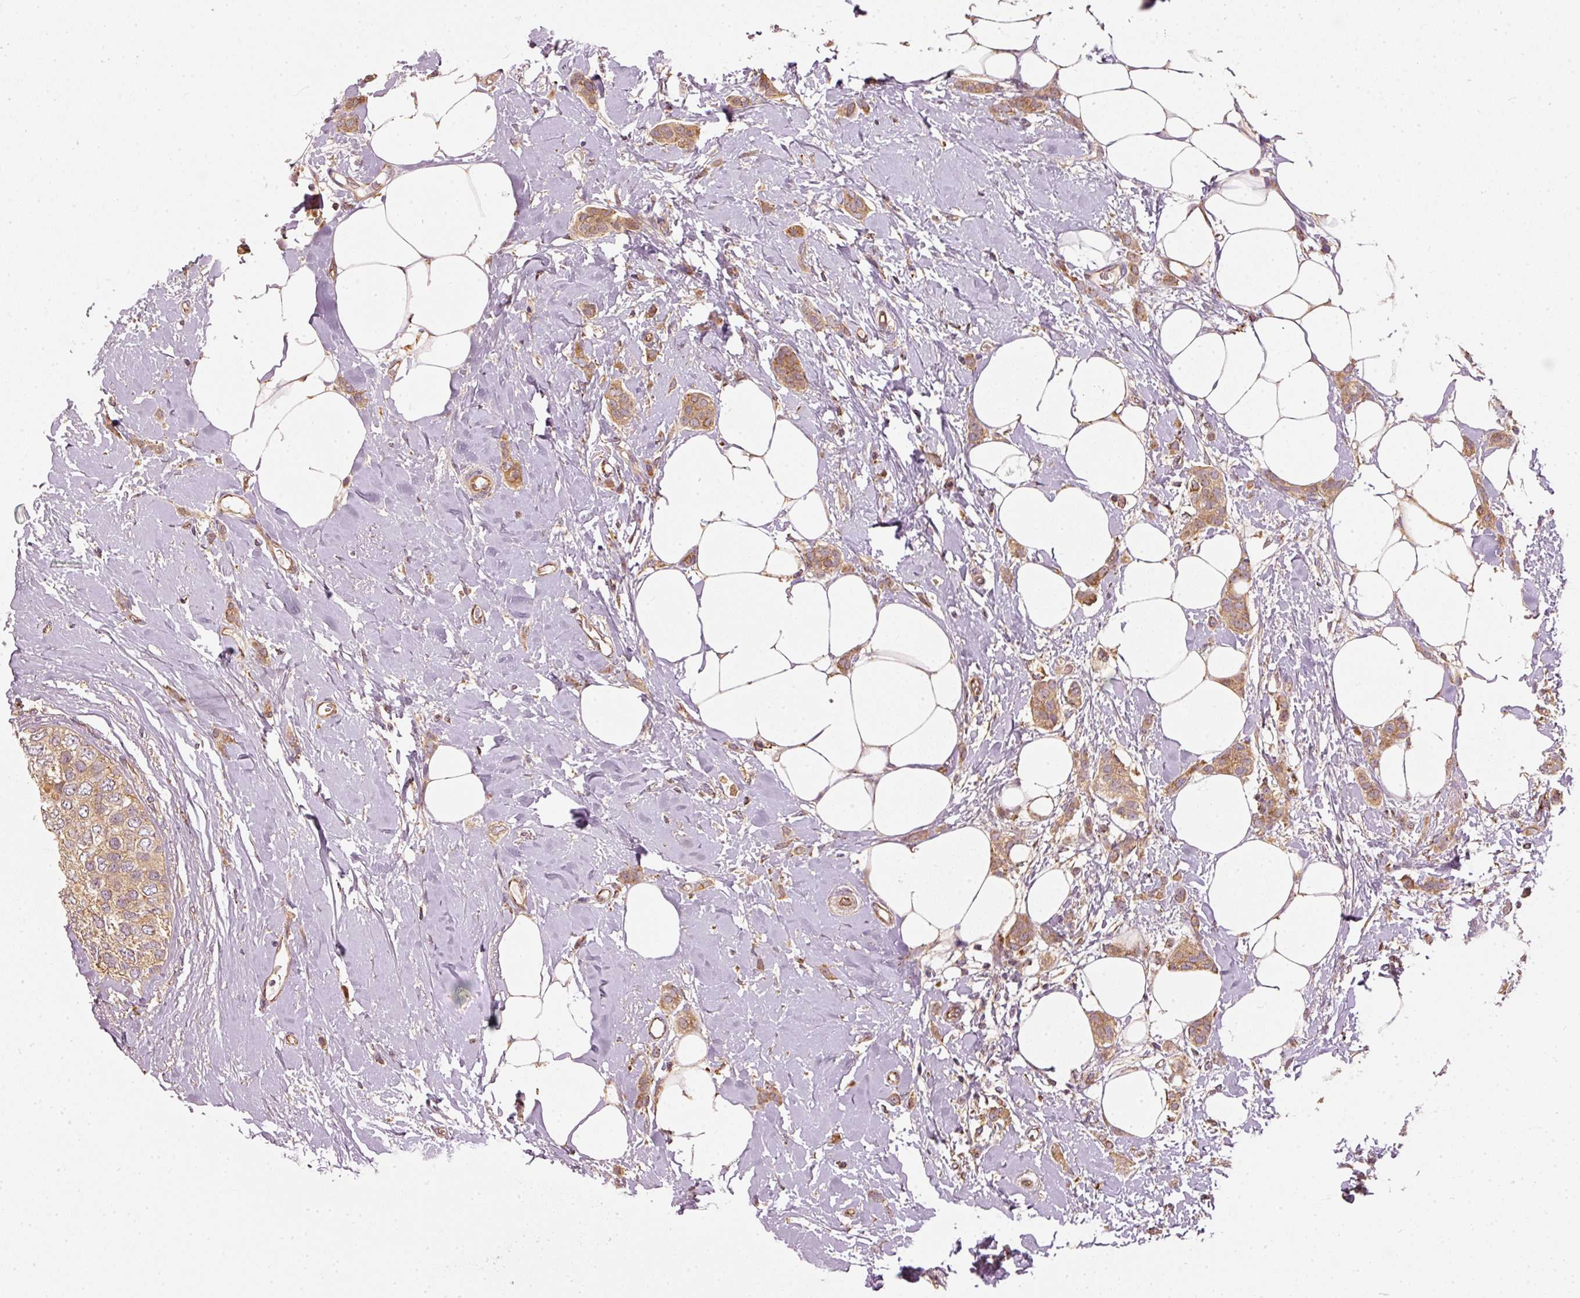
{"staining": {"intensity": "moderate", "quantity": ">75%", "location": "cytoplasmic/membranous"}, "tissue": "breast cancer", "cell_type": "Tumor cells", "image_type": "cancer", "snomed": [{"axis": "morphology", "description": "Duct carcinoma"}, {"axis": "topography", "description": "Breast"}], "caption": "Protein staining of invasive ductal carcinoma (breast) tissue displays moderate cytoplasmic/membranous expression in approximately >75% of tumor cells.", "gene": "MTHFD1L", "patient": {"sex": "female", "age": 72}}